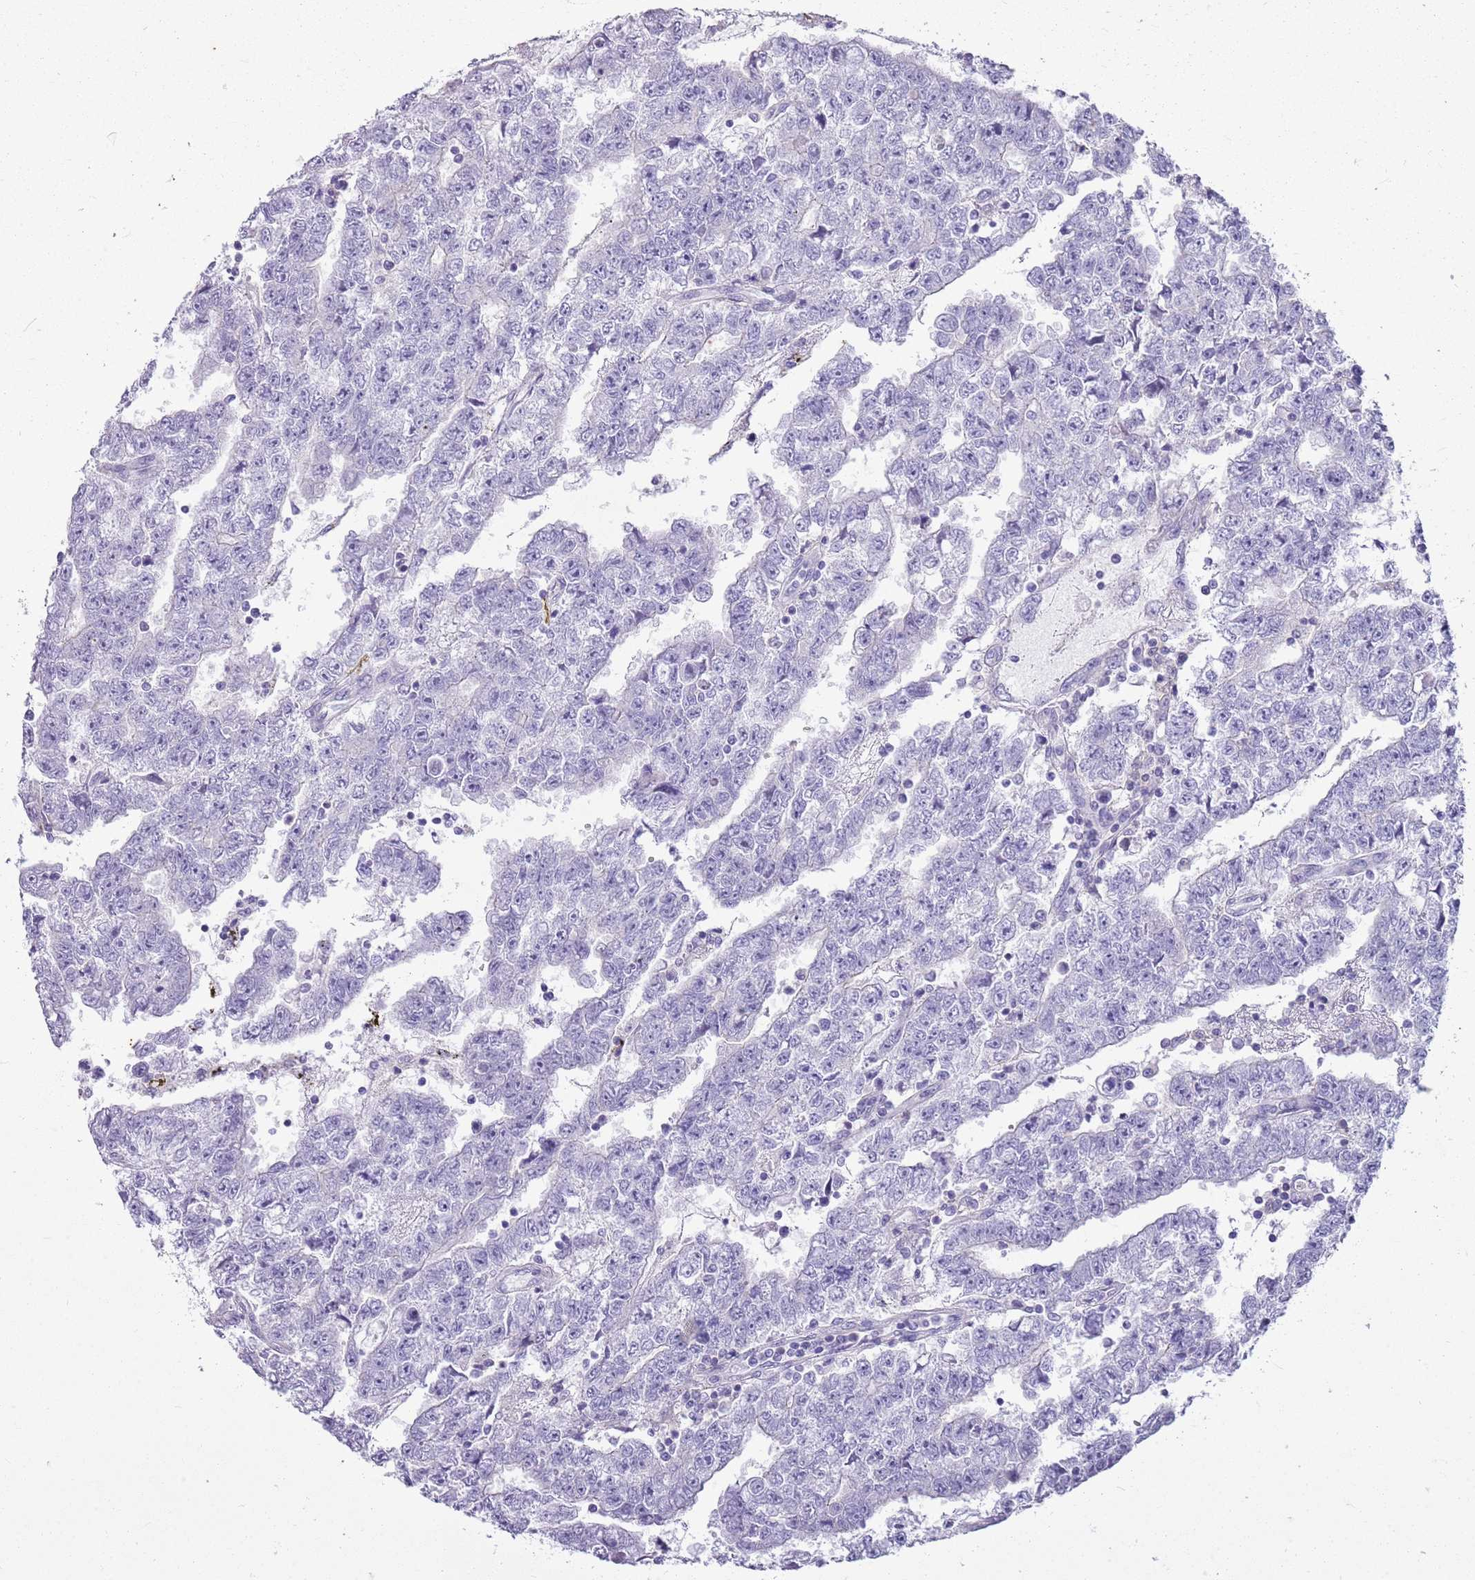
{"staining": {"intensity": "negative", "quantity": "none", "location": "none"}, "tissue": "testis cancer", "cell_type": "Tumor cells", "image_type": "cancer", "snomed": [{"axis": "morphology", "description": "Carcinoma, Embryonal, NOS"}, {"axis": "topography", "description": "Testis"}], "caption": "A histopathology image of testis cancer stained for a protein shows no brown staining in tumor cells. Nuclei are stained in blue.", "gene": "CNPPD1", "patient": {"sex": "male", "age": 25}}